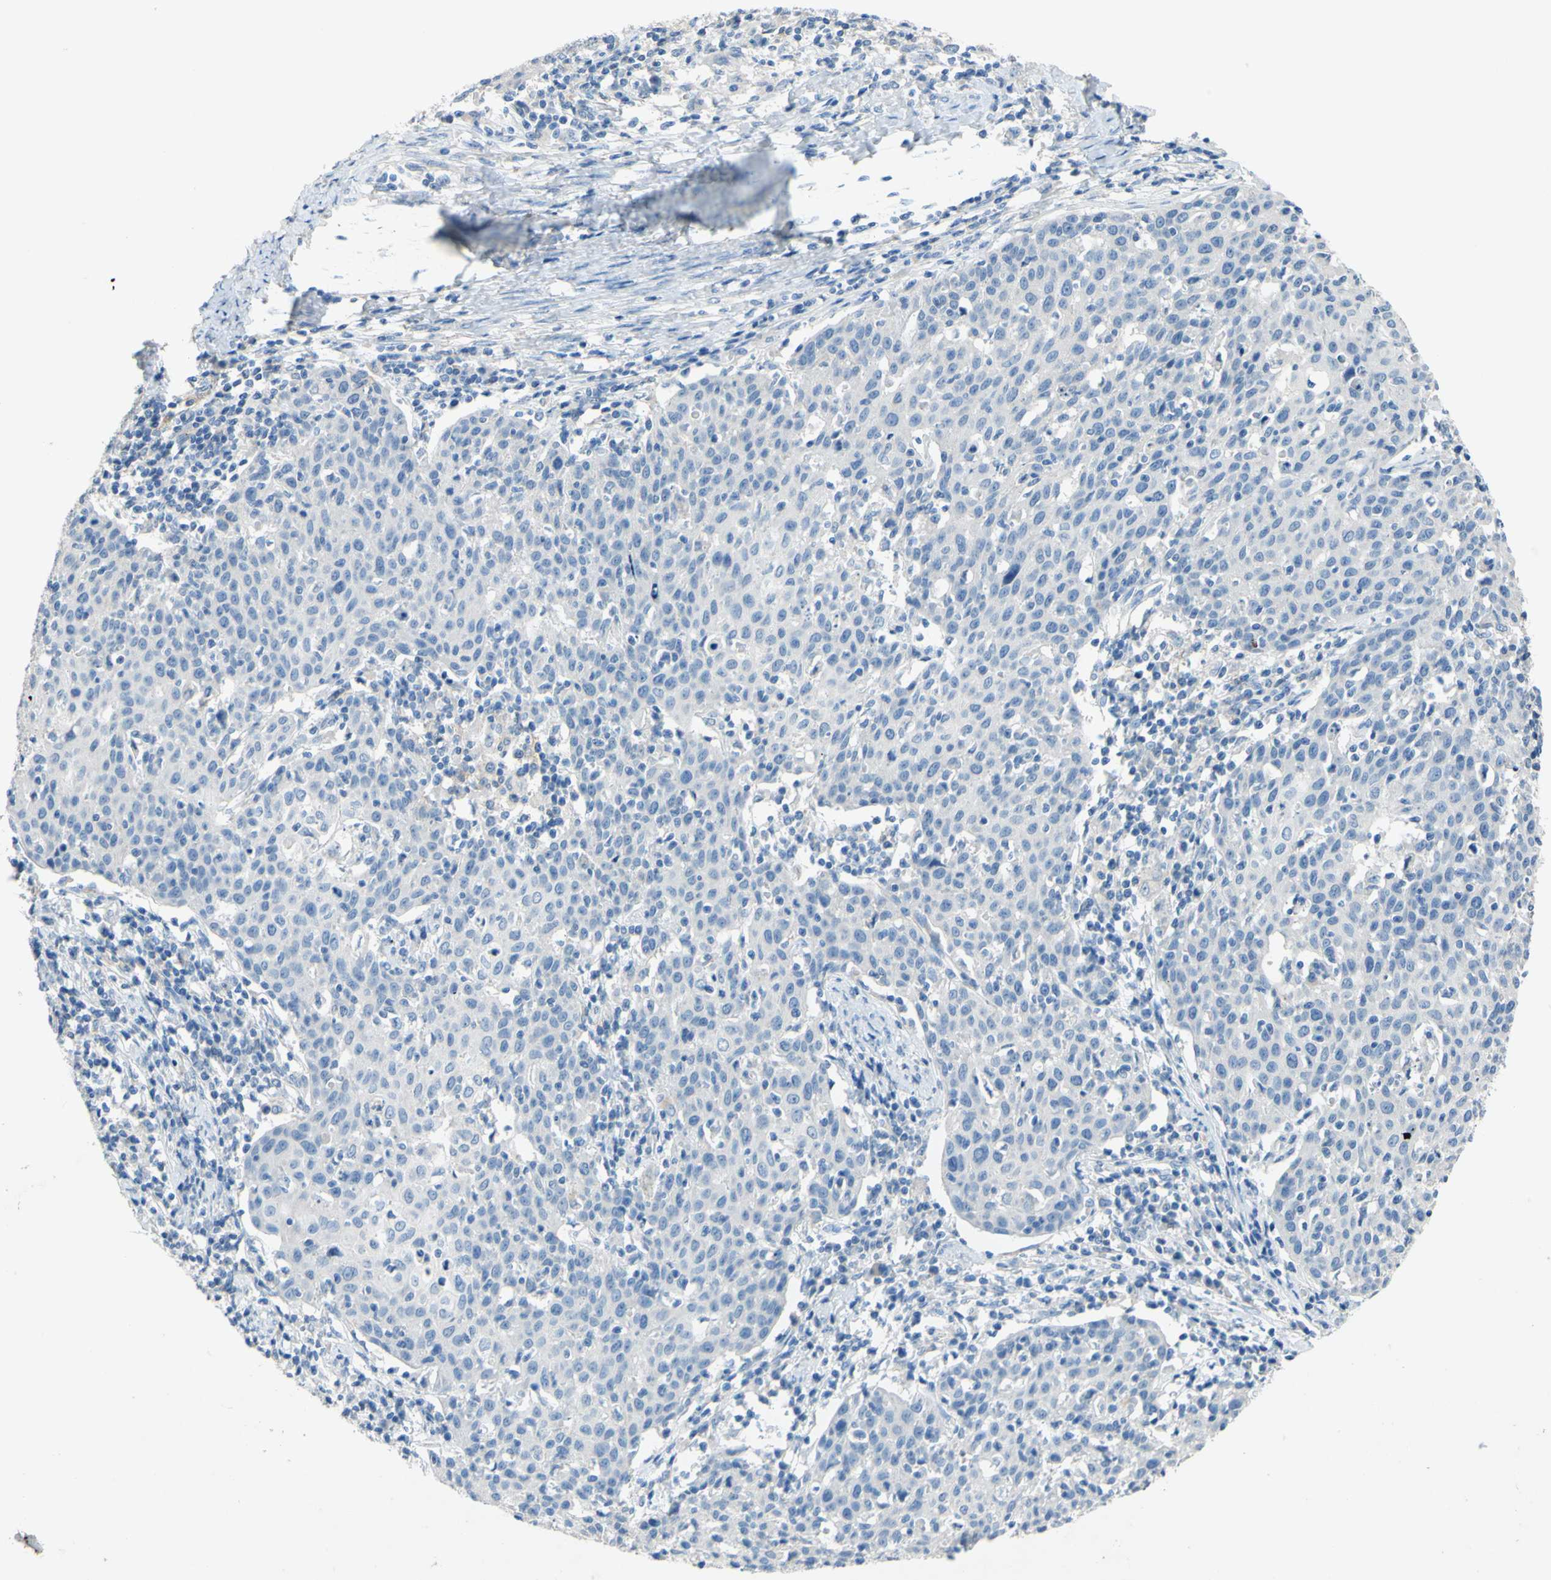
{"staining": {"intensity": "negative", "quantity": "none", "location": "none"}, "tissue": "cervical cancer", "cell_type": "Tumor cells", "image_type": "cancer", "snomed": [{"axis": "morphology", "description": "Squamous cell carcinoma, NOS"}, {"axis": "topography", "description": "Cervix"}], "caption": "Tumor cells show no significant protein positivity in cervical cancer.", "gene": "CDH10", "patient": {"sex": "female", "age": 38}}